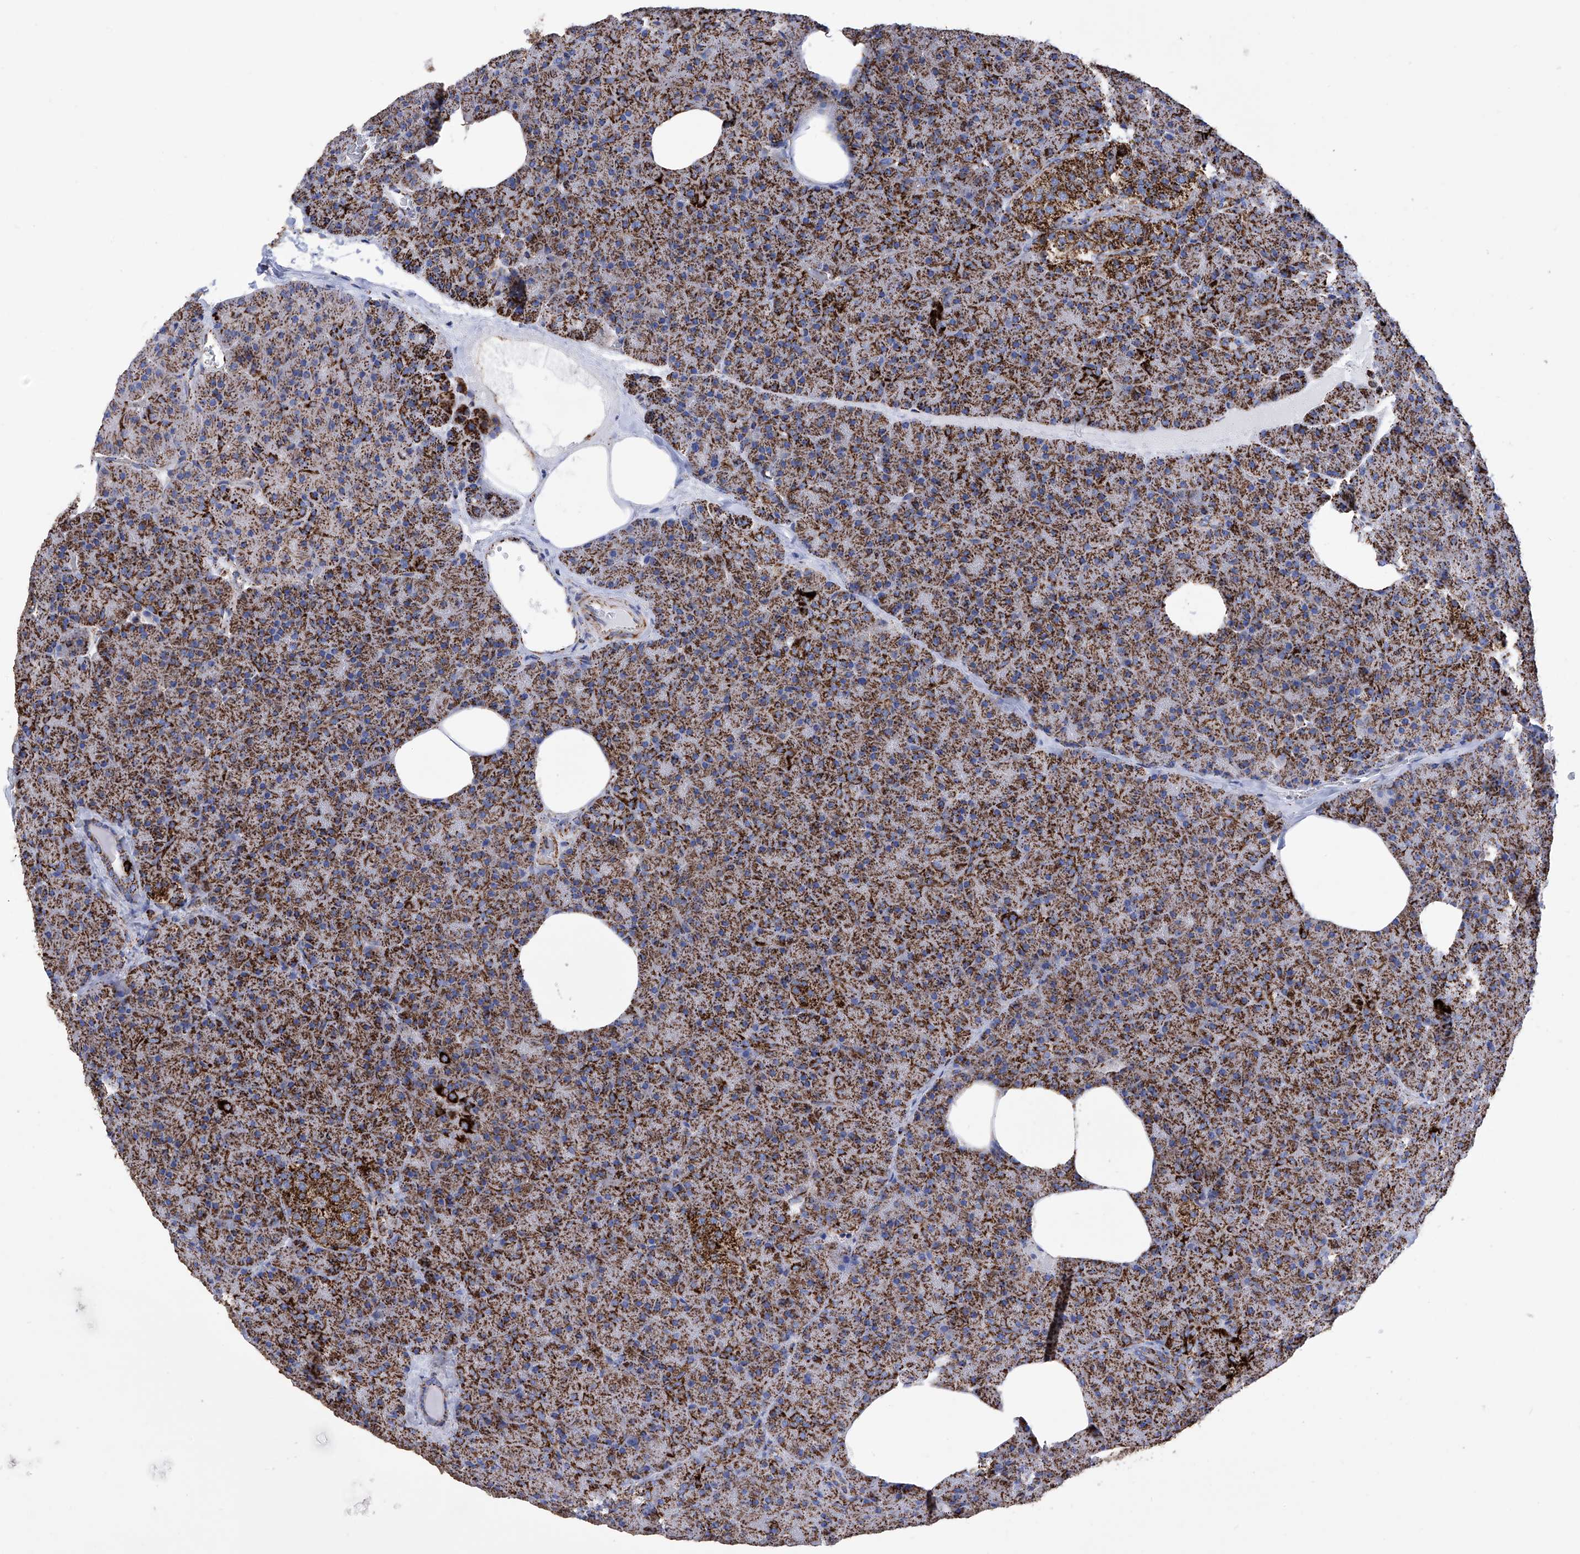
{"staining": {"intensity": "strong", "quantity": ">75%", "location": "cytoplasmic/membranous"}, "tissue": "pancreas", "cell_type": "Exocrine glandular cells", "image_type": "normal", "snomed": [{"axis": "morphology", "description": "Normal tissue, NOS"}, {"axis": "morphology", "description": "Carcinoid, malignant, NOS"}, {"axis": "topography", "description": "Pancreas"}], "caption": "Immunohistochemical staining of benign human pancreas reveals high levels of strong cytoplasmic/membranous expression in approximately >75% of exocrine glandular cells.", "gene": "ATP5PF", "patient": {"sex": "female", "age": 35}}